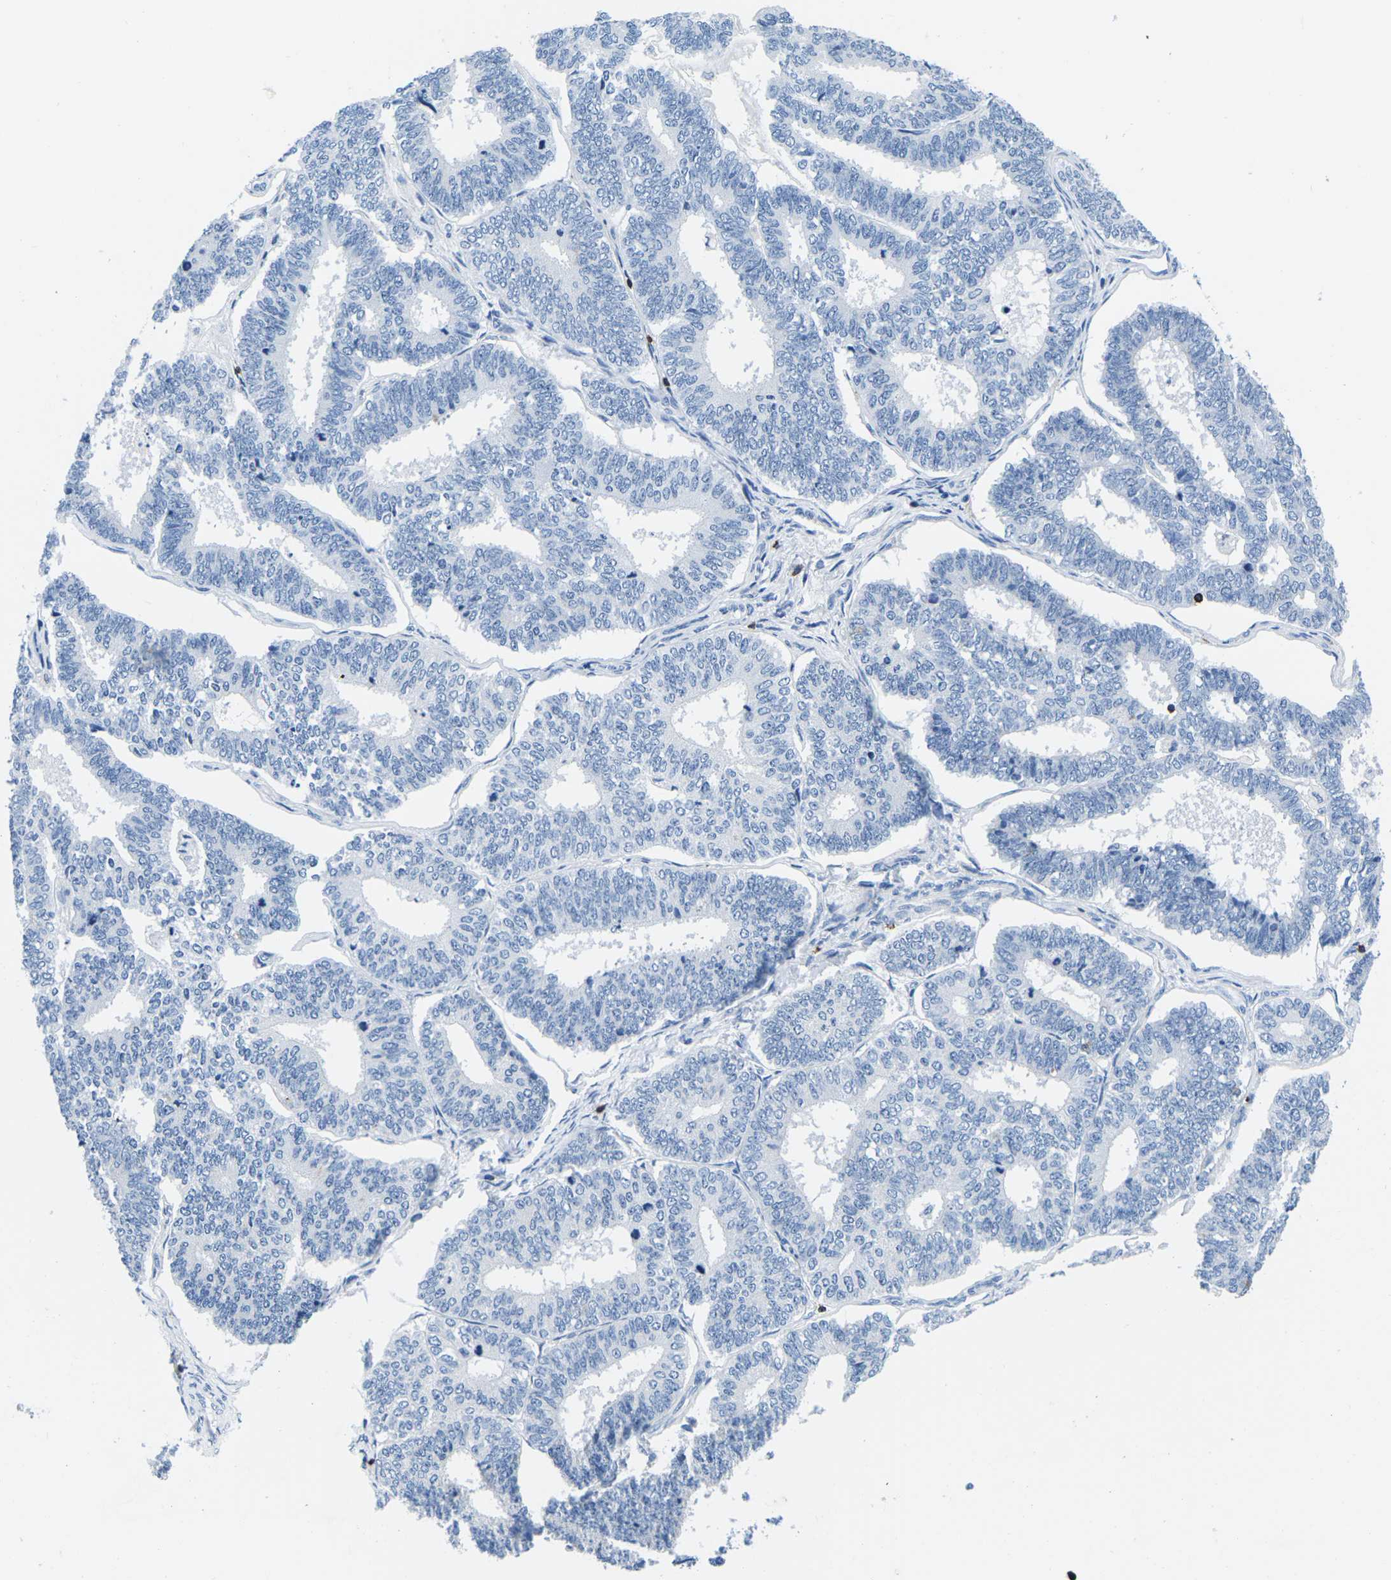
{"staining": {"intensity": "negative", "quantity": "none", "location": "none"}, "tissue": "endometrial cancer", "cell_type": "Tumor cells", "image_type": "cancer", "snomed": [{"axis": "morphology", "description": "Adenocarcinoma, NOS"}, {"axis": "topography", "description": "Endometrium"}], "caption": "This image is of adenocarcinoma (endometrial) stained with immunohistochemistry to label a protein in brown with the nuclei are counter-stained blue. There is no staining in tumor cells.", "gene": "CTSW", "patient": {"sex": "female", "age": 70}}